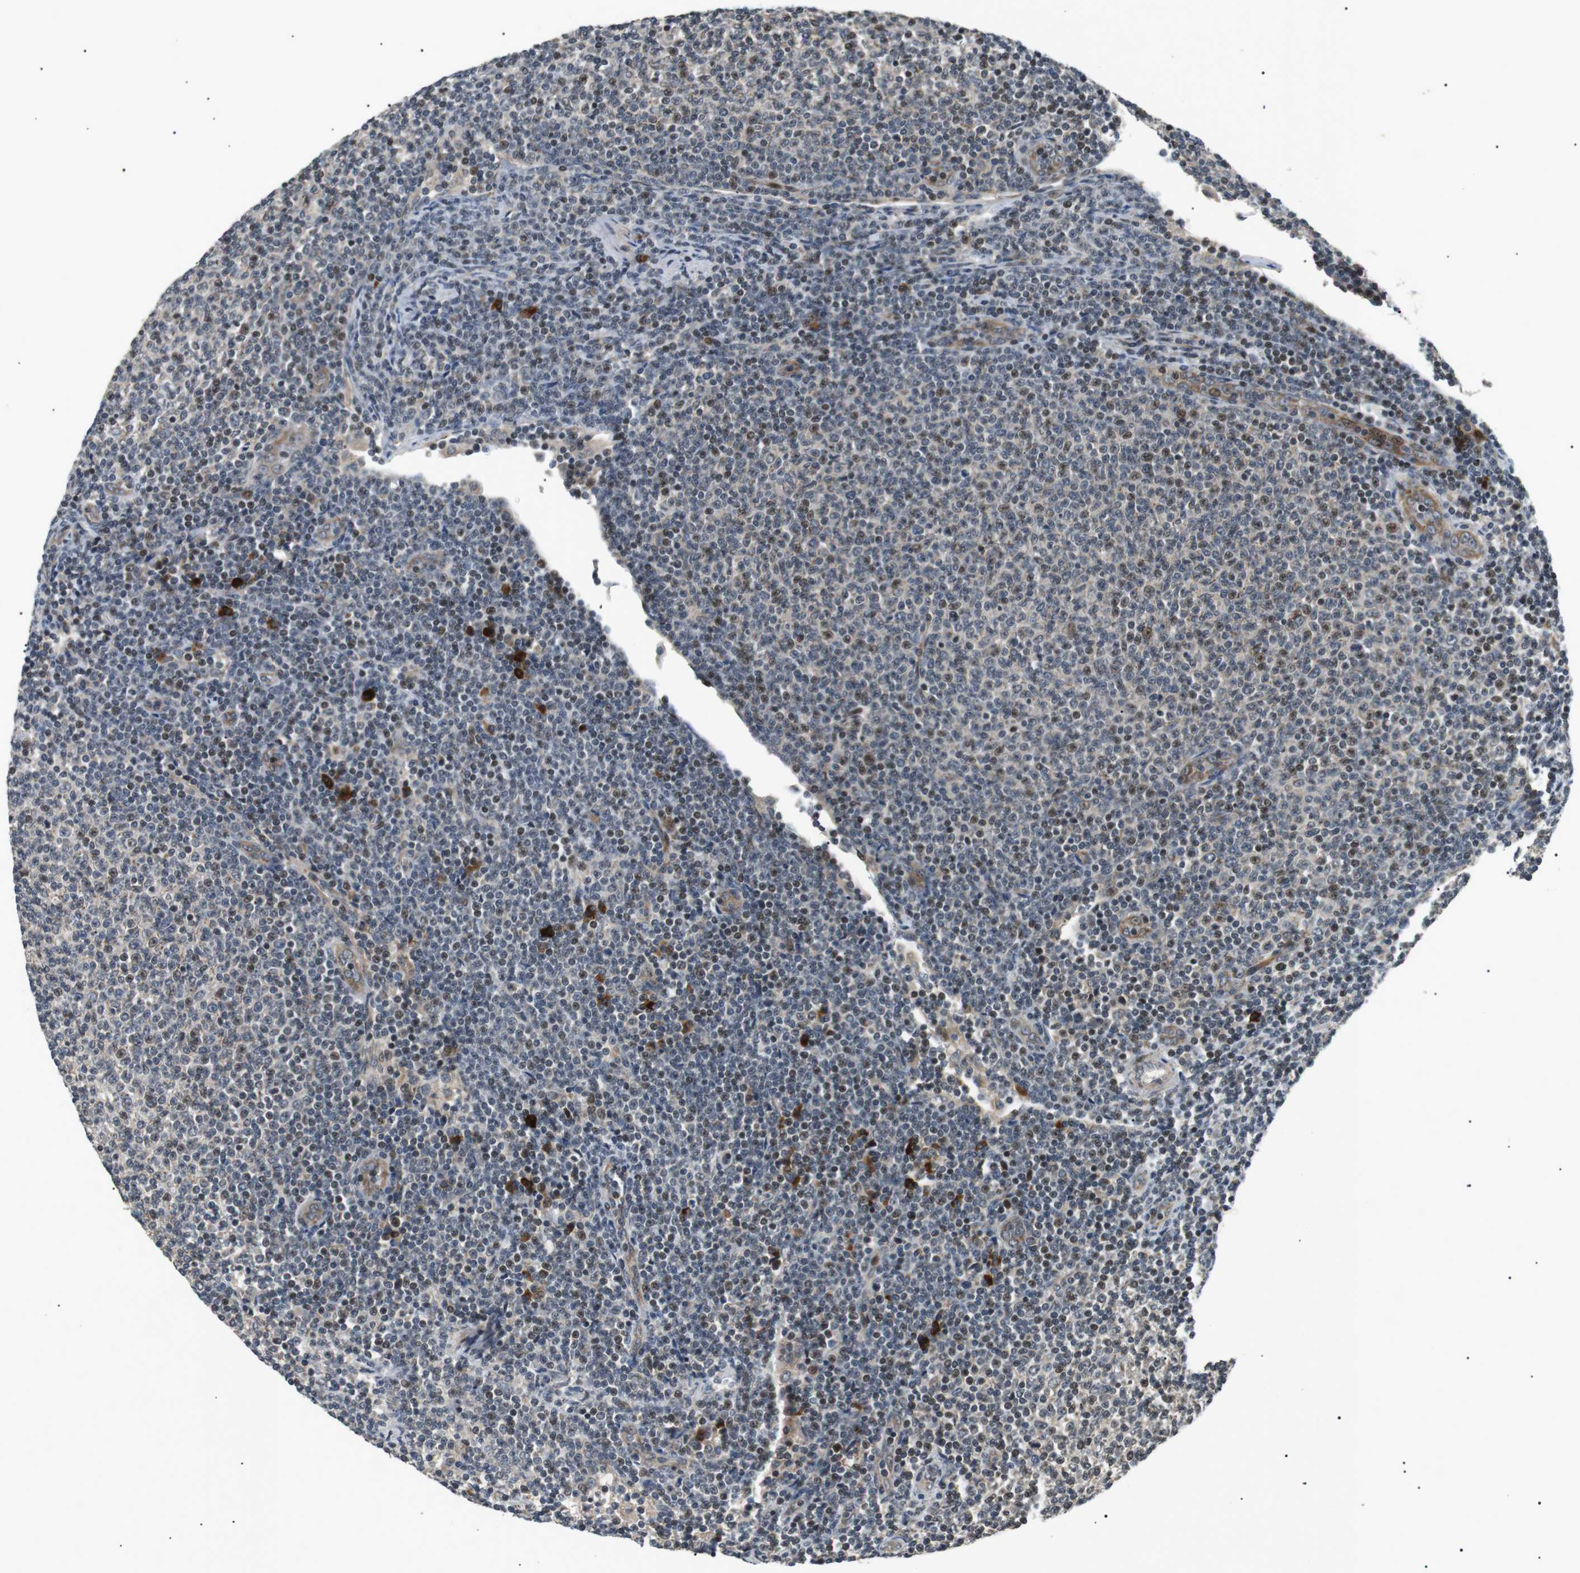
{"staining": {"intensity": "weak", "quantity": "<25%", "location": "nuclear"}, "tissue": "lymphoma", "cell_type": "Tumor cells", "image_type": "cancer", "snomed": [{"axis": "morphology", "description": "Malignant lymphoma, non-Hodgkin's type, Low grade"}, {"axis": "topography", "description": "Lymph node"}], "caption": "Low-grade malignant lymphoma, non-Hodgkin's type stained for a protein using IHC displays no staining tumor cells.", "gene": "HSPA13", "patient": {"sex": "male", "age": 66}}